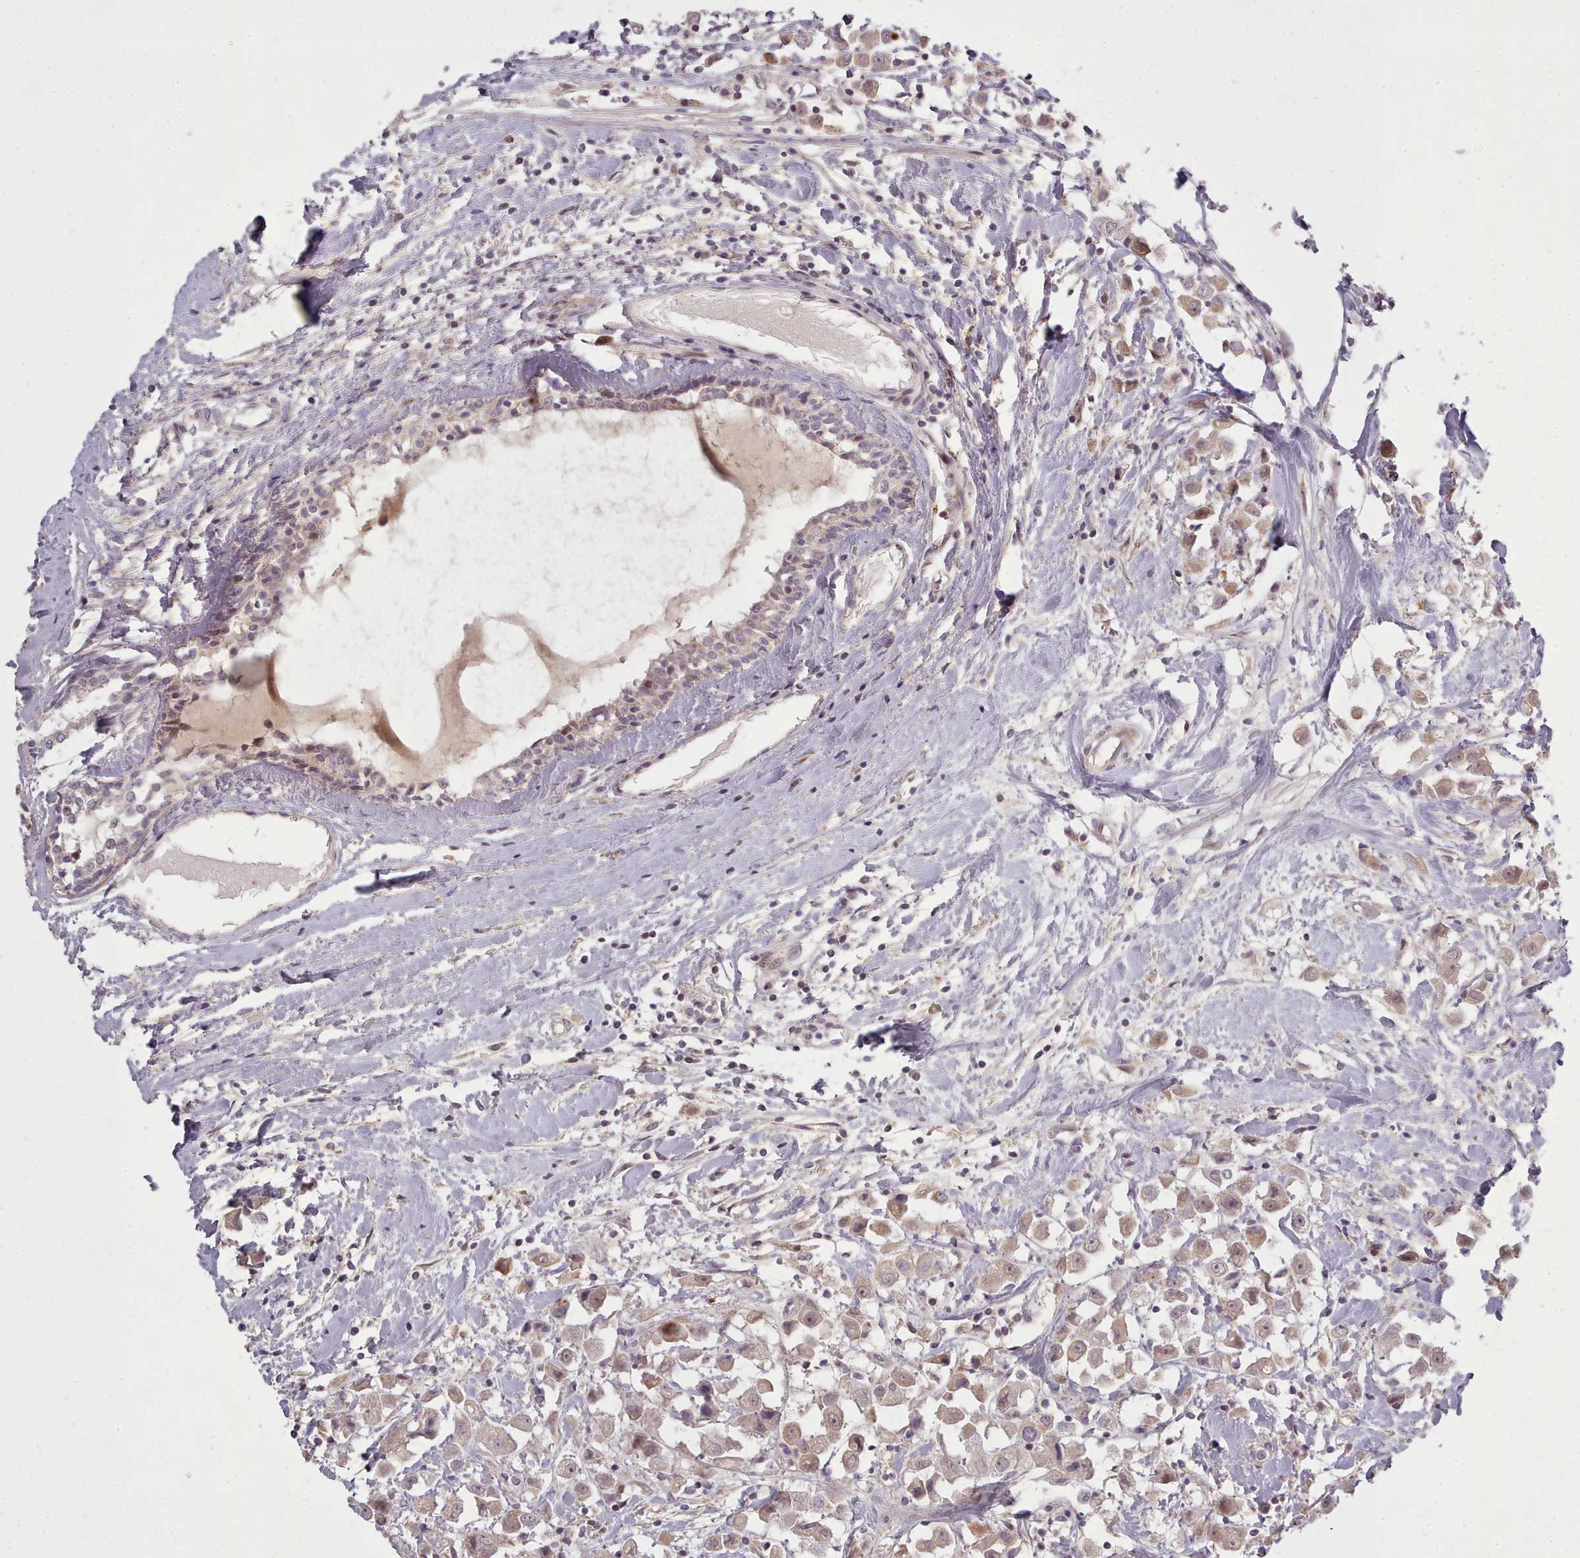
{"staining": {"intensity": "weak", "quantity": "25%-75%", "location": "cytoplasmic/membranous"}, "tissue": "breast cancer", "cell_type": "Tumor cells", "image_type": "cancer", "snomed": [{"axis": "morphology", "description": "Duct carcinoma"}, {"axis": "topography", "description": "Breast"}], "caption": "An image of human invasive ductal carcinoma (breast) stained for a protein exhibits weak cytoplasmic/membranous brown staining in tumor cells. (Stains: DAB (3,3'-diaminobenzidine) in brown, nuclei in blue, Microscopy: brightfield microscopy at high magnification).", "gene": "LEFTY2", "patient": {"sex": "female", "age": 61}}